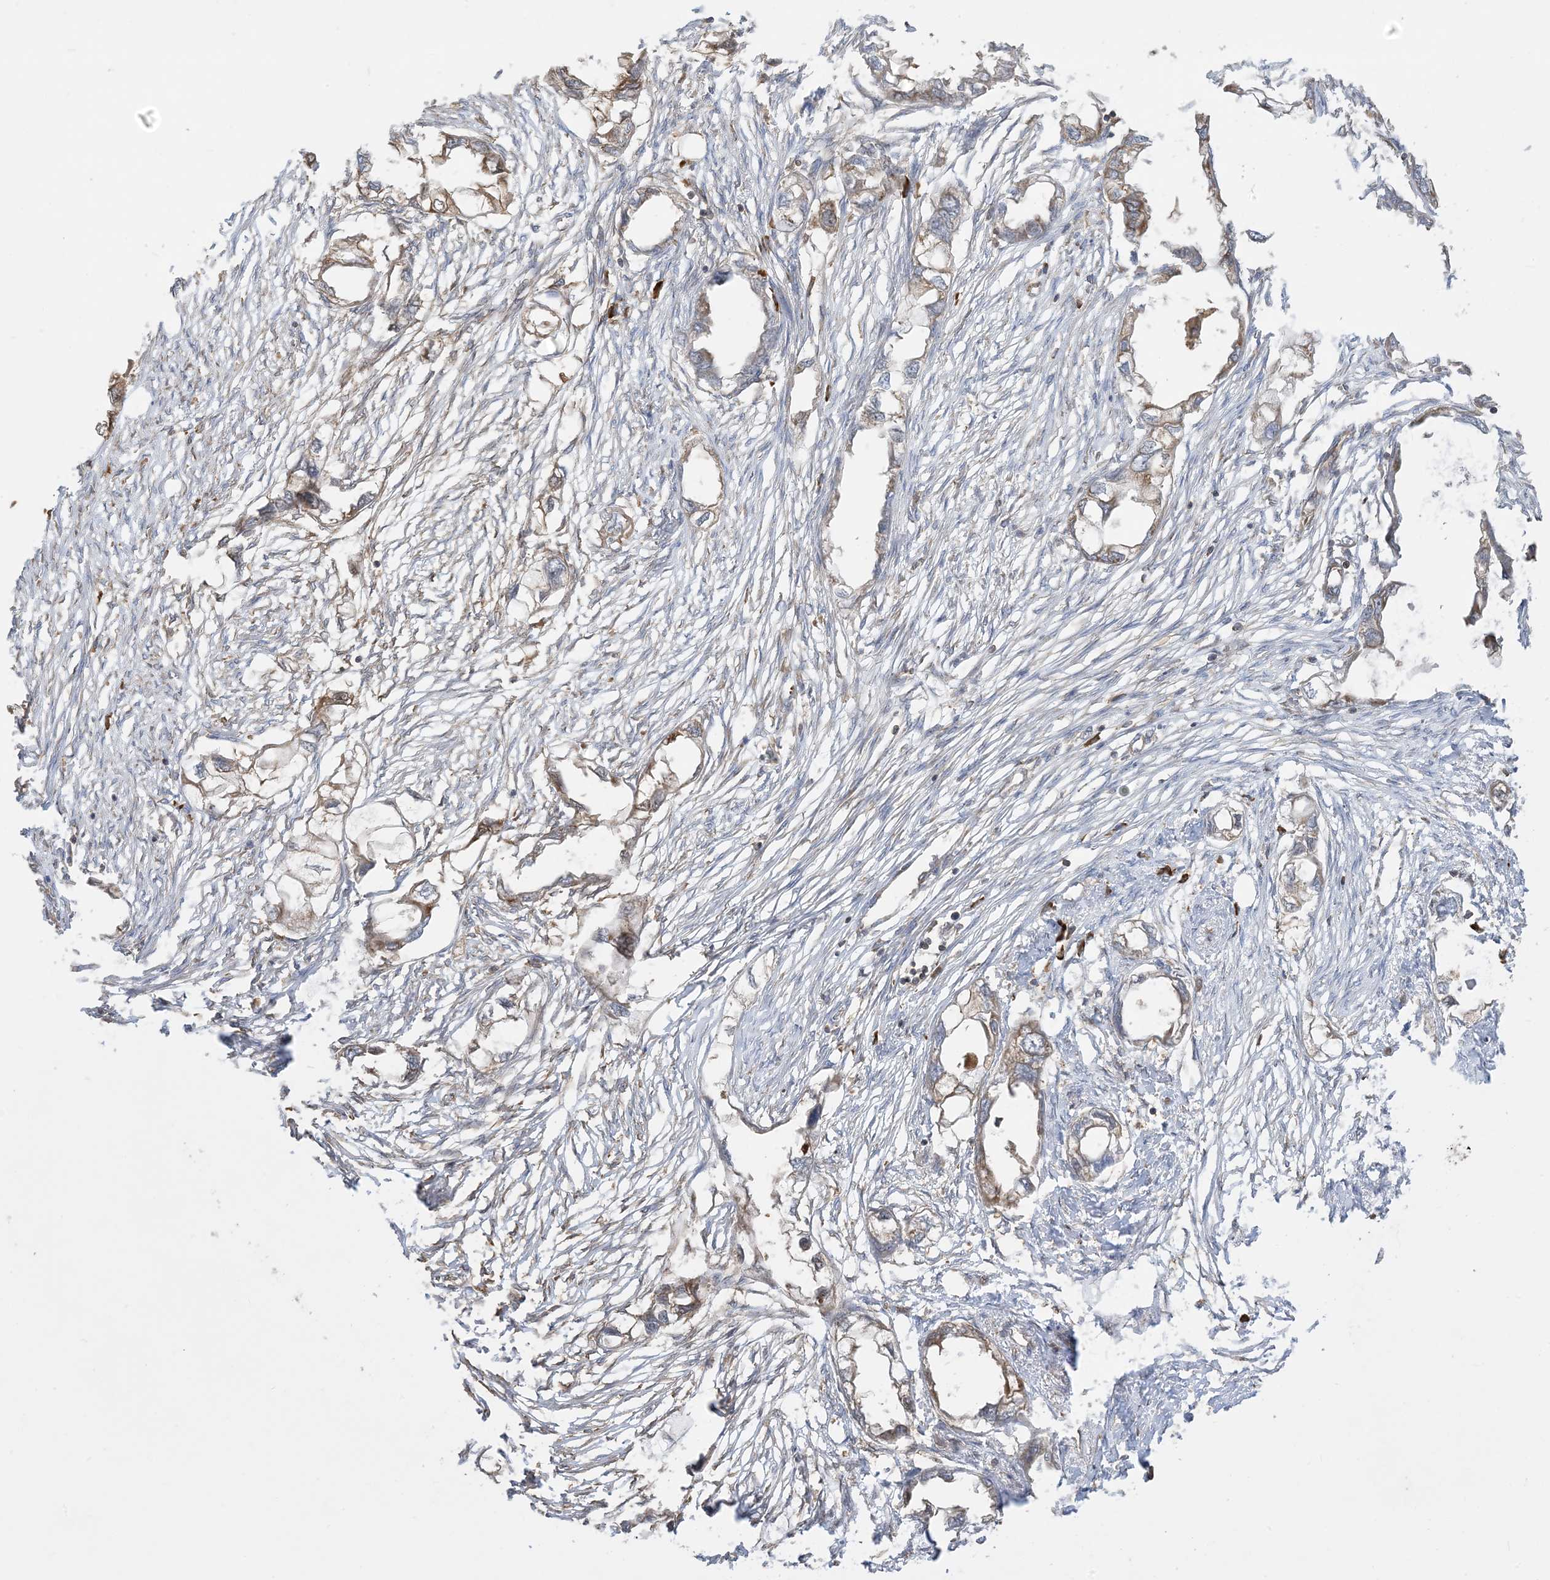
{"staining": {"intensity": "moderate", "quantity": "25%-75%", "location": "cytoplasmic/membranous"}, "tissue": "endometrial cancer", "cell_type": "Tumor cells", "image_type": "cancer", "snomed": [{"axis": "morphology", "description": "Adenocarcinoma, NOS"}, {"axis": "morphology", "description": "Adenocarcinoma, metastatic, NOS"}, {"axis": "topography", "description": "Adipose tissue"}, {"axis": "topography", "description": "Endometrium"}], "caption": "Immunohistochemical staining of human endometrial cancer (metastatic adenocarcinoma) reveals medium levels of moderate cytoplasmic/membranous protein expression in about 25%-75% of tumor cells.", "gene": "SRP72", "patient": {"sex": "female", "age": 67}}